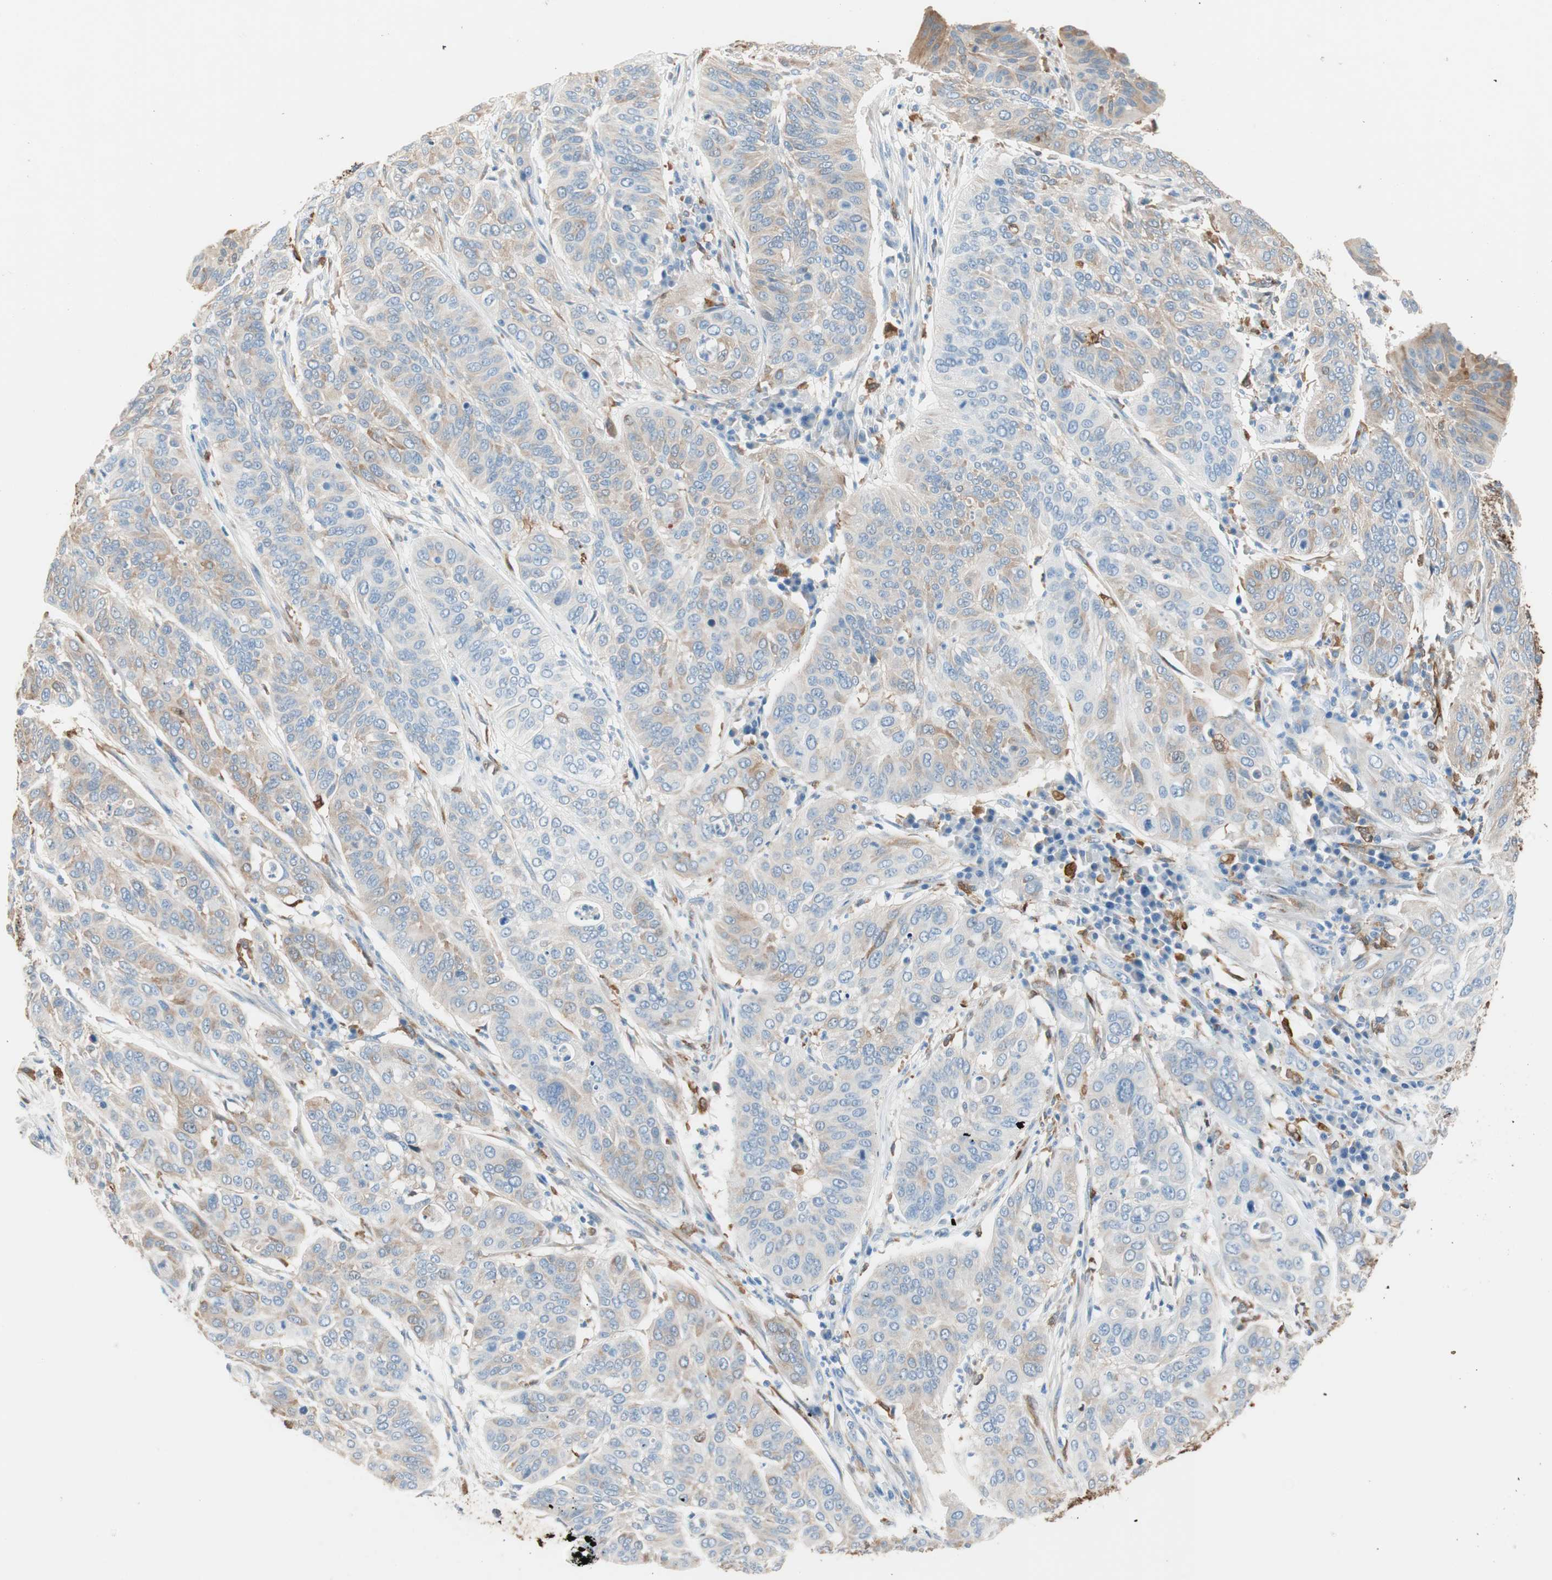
{"staining": {"intensity": "weak", "quantity": "25%-75%", "location": "cytoplasmic/membranous"}, "tissue": "cervical cancer", "cell_type": "Tumor cells", "image_type": "cancer", "snomed": [{"axis": "morphology", "description": "Squamous cell carcinoma, NOS"}, {"axis": "topography", "description": "Cervix"}], "caption": "A micrograph of human cervical cancer (squamous cell carcinoma) stained for a protein shows weak cytoplasmic/membranous brown staining in tumor cells.", "gene": "GLUL", "patient": {"sex": "female", "age": 39}}